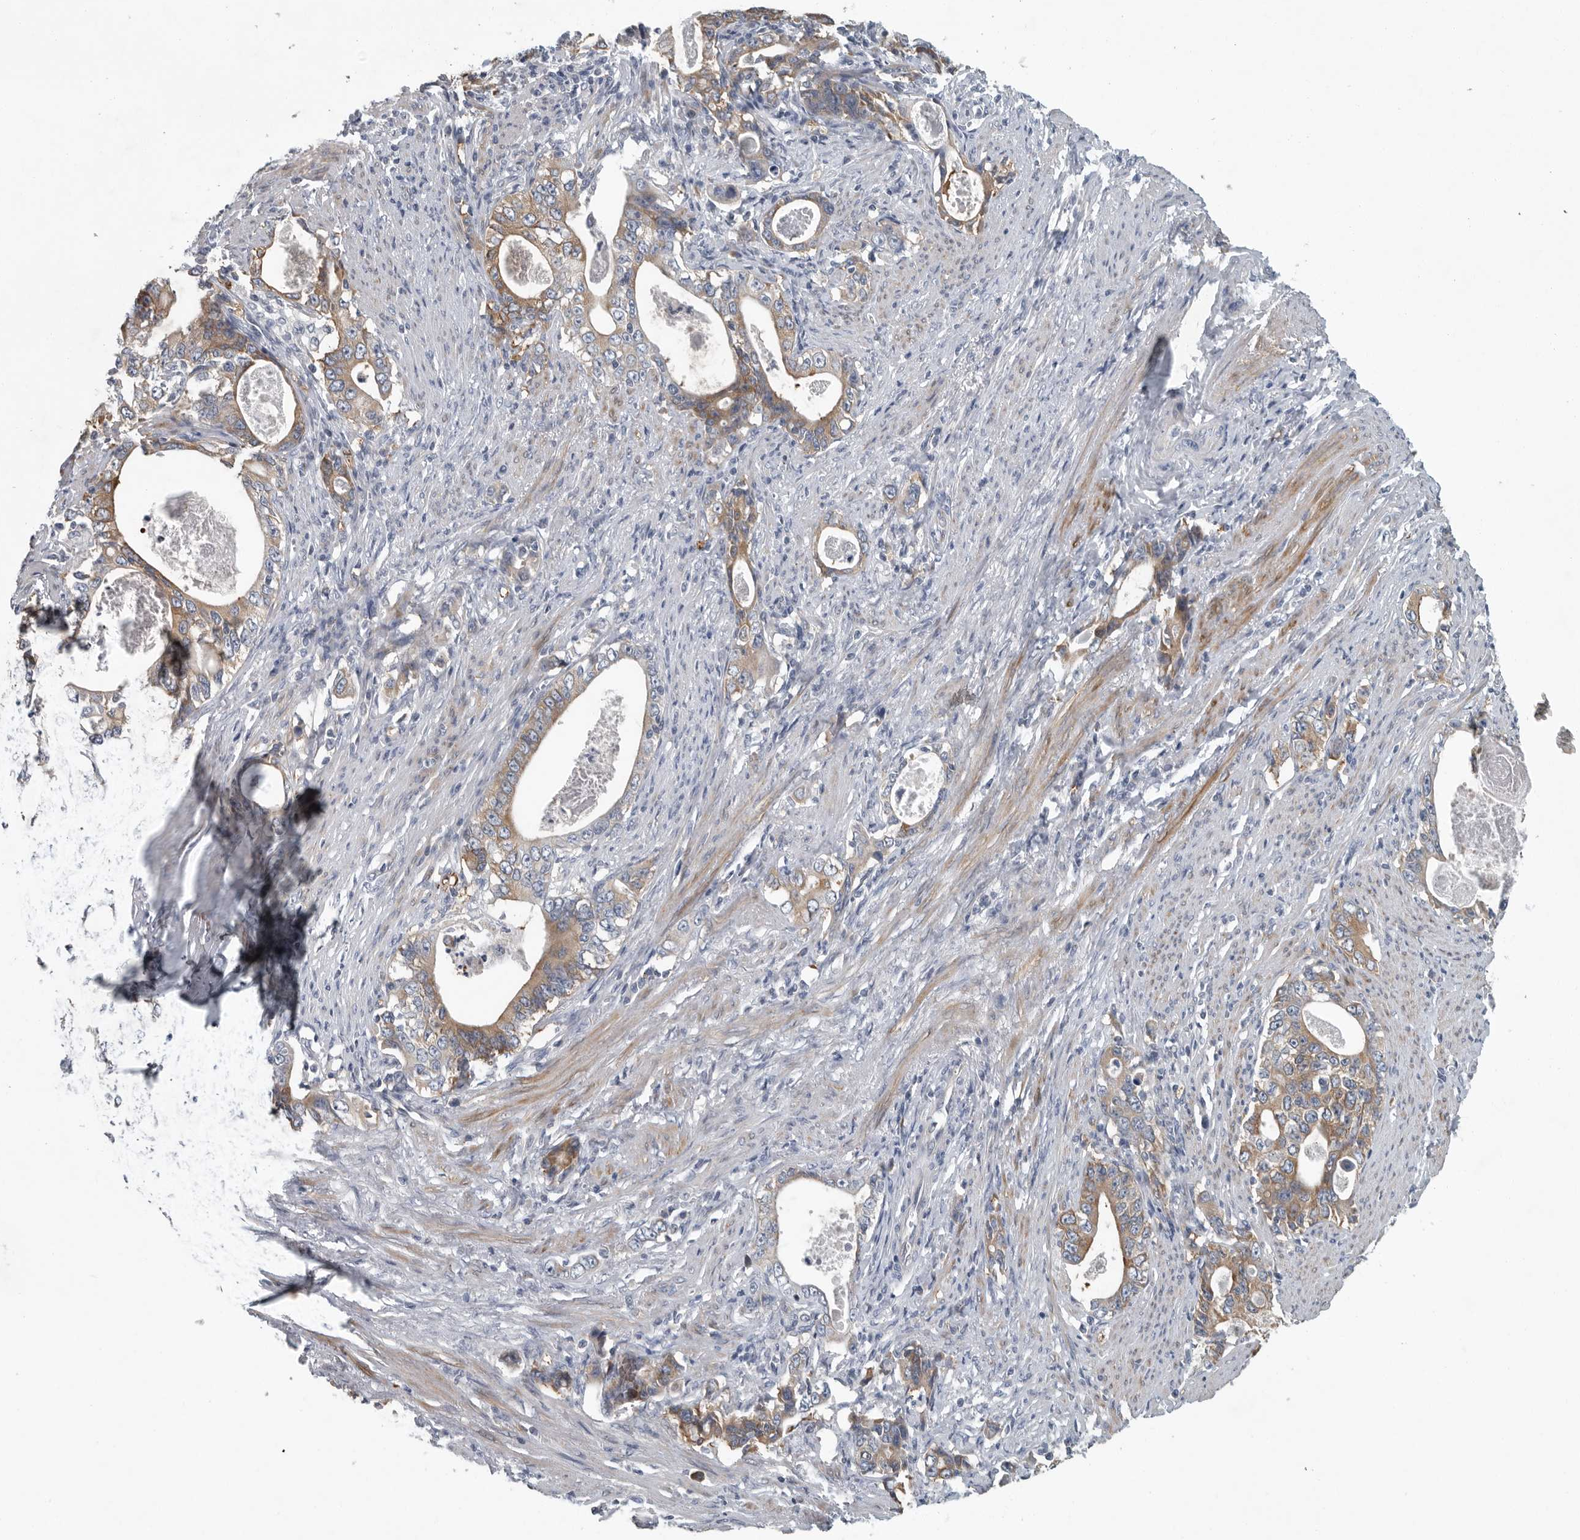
{"staining": {"intensity": "moderate", "quantity": ">75%", "location": "cytoplasmic/membranous"}, "tissue": "stomach cancer", "cell_type": "Tumor cells", "image_type": "cancer", "snomed": [{"axis": "morphology", "description": "Adenocarcinoma, NOS"}, {"axis": "topography", "description": "Stomach, lower"}], "caption": "DAB (3,3'-diaminobenzidine) immunohistochemical staining of adenocarcinoma (stomach) demonstrates moderate cytoplasmic/membranous protein staining in about >75% of tumor cells.", "gene": "MPP3", "patient": {"sex": "female", "age": 72}}